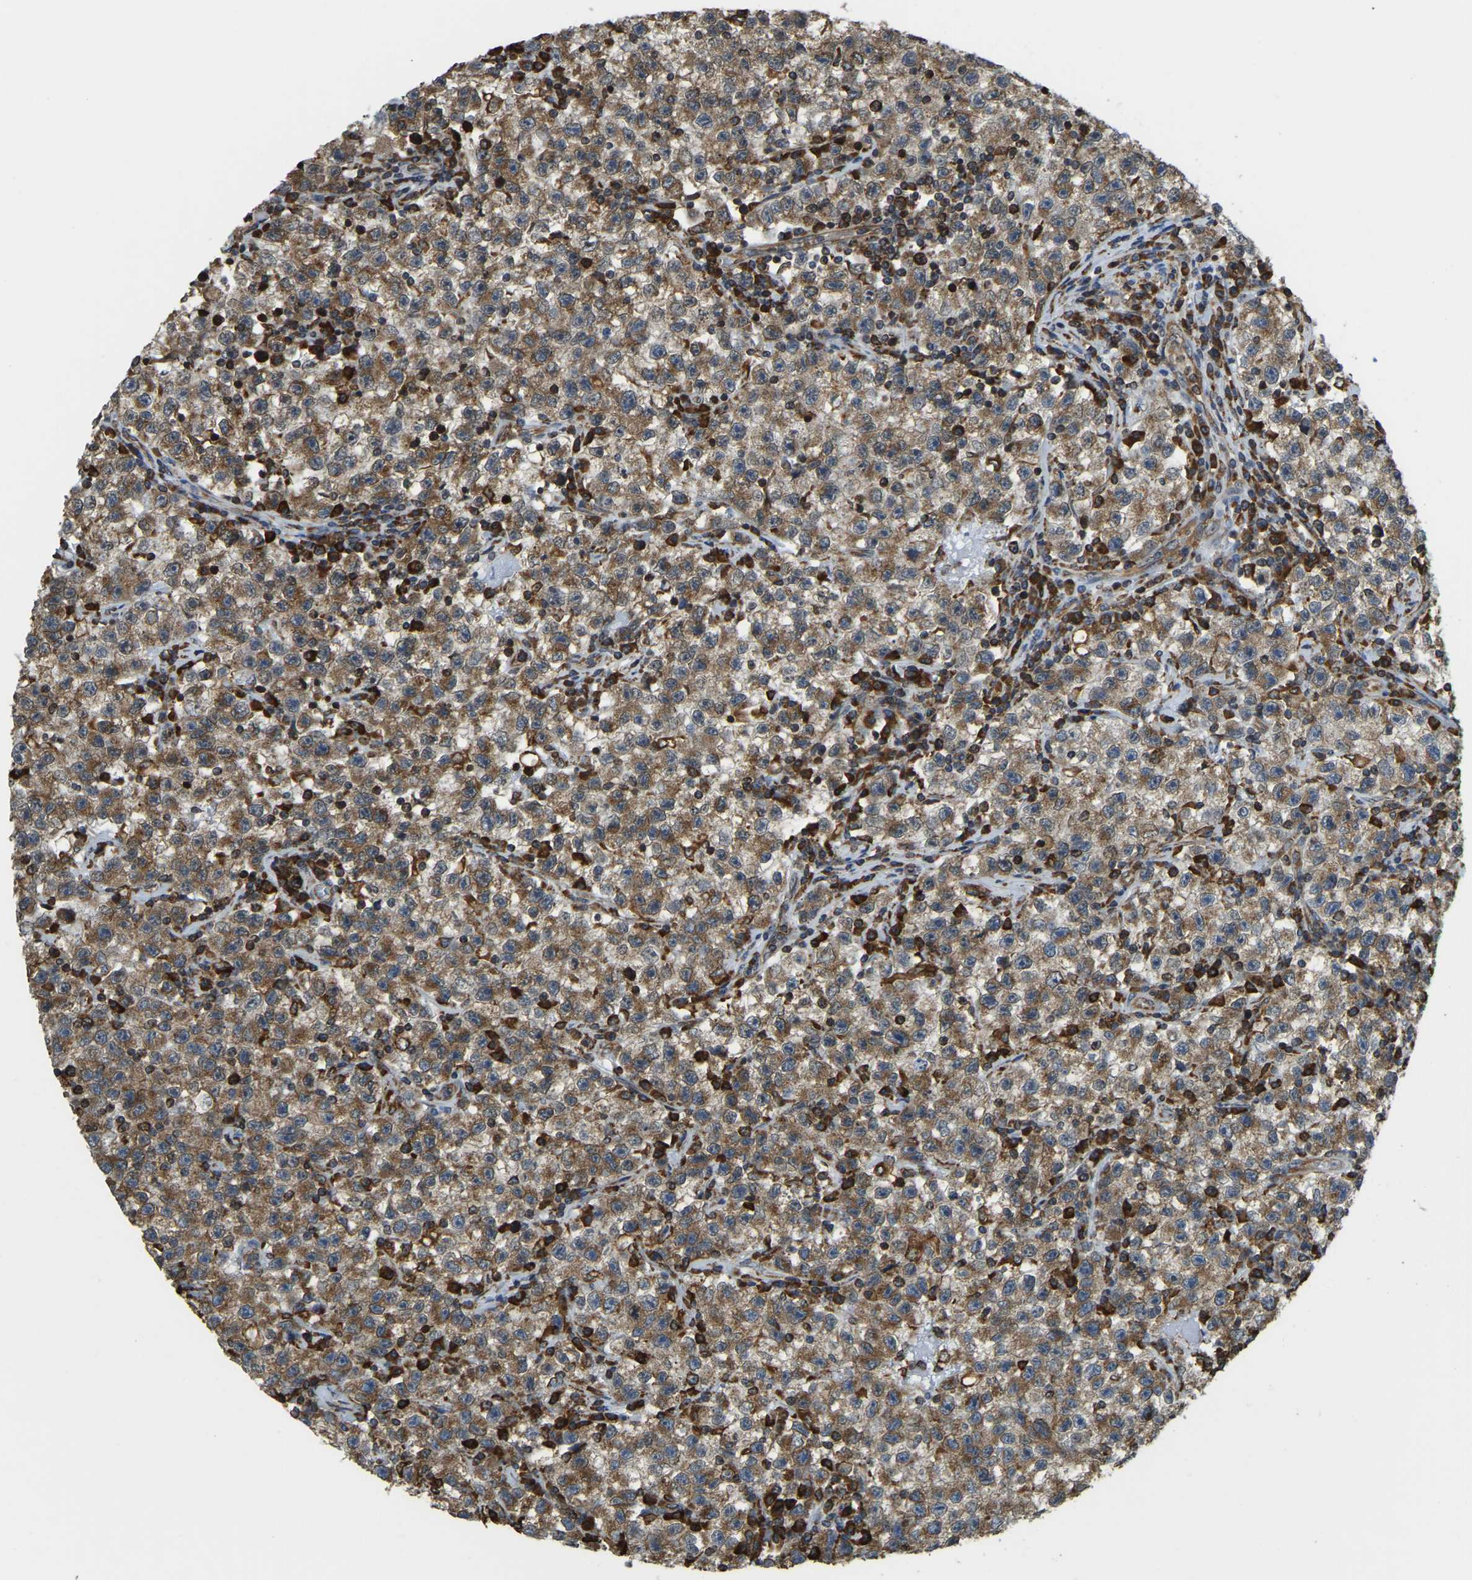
{"staining": {"intensity": "strong", "quantity": ">75%", "location": "cytoplasmic/membranous"}, "tissue": "testis cancer", "cell_type": "Tumor cells", "image_type": "cancer", "snomed": [{"axis": "morphology", "description": "Seminoma, NOS"}, {"axis": "topography", "description": "Testis"}], "caption": "Human testis cancer stained with a protein marker demonstrates strong staining in tumor cells.", "gene": "RNF115", "patient": {"sex": "male", "age": 22}}